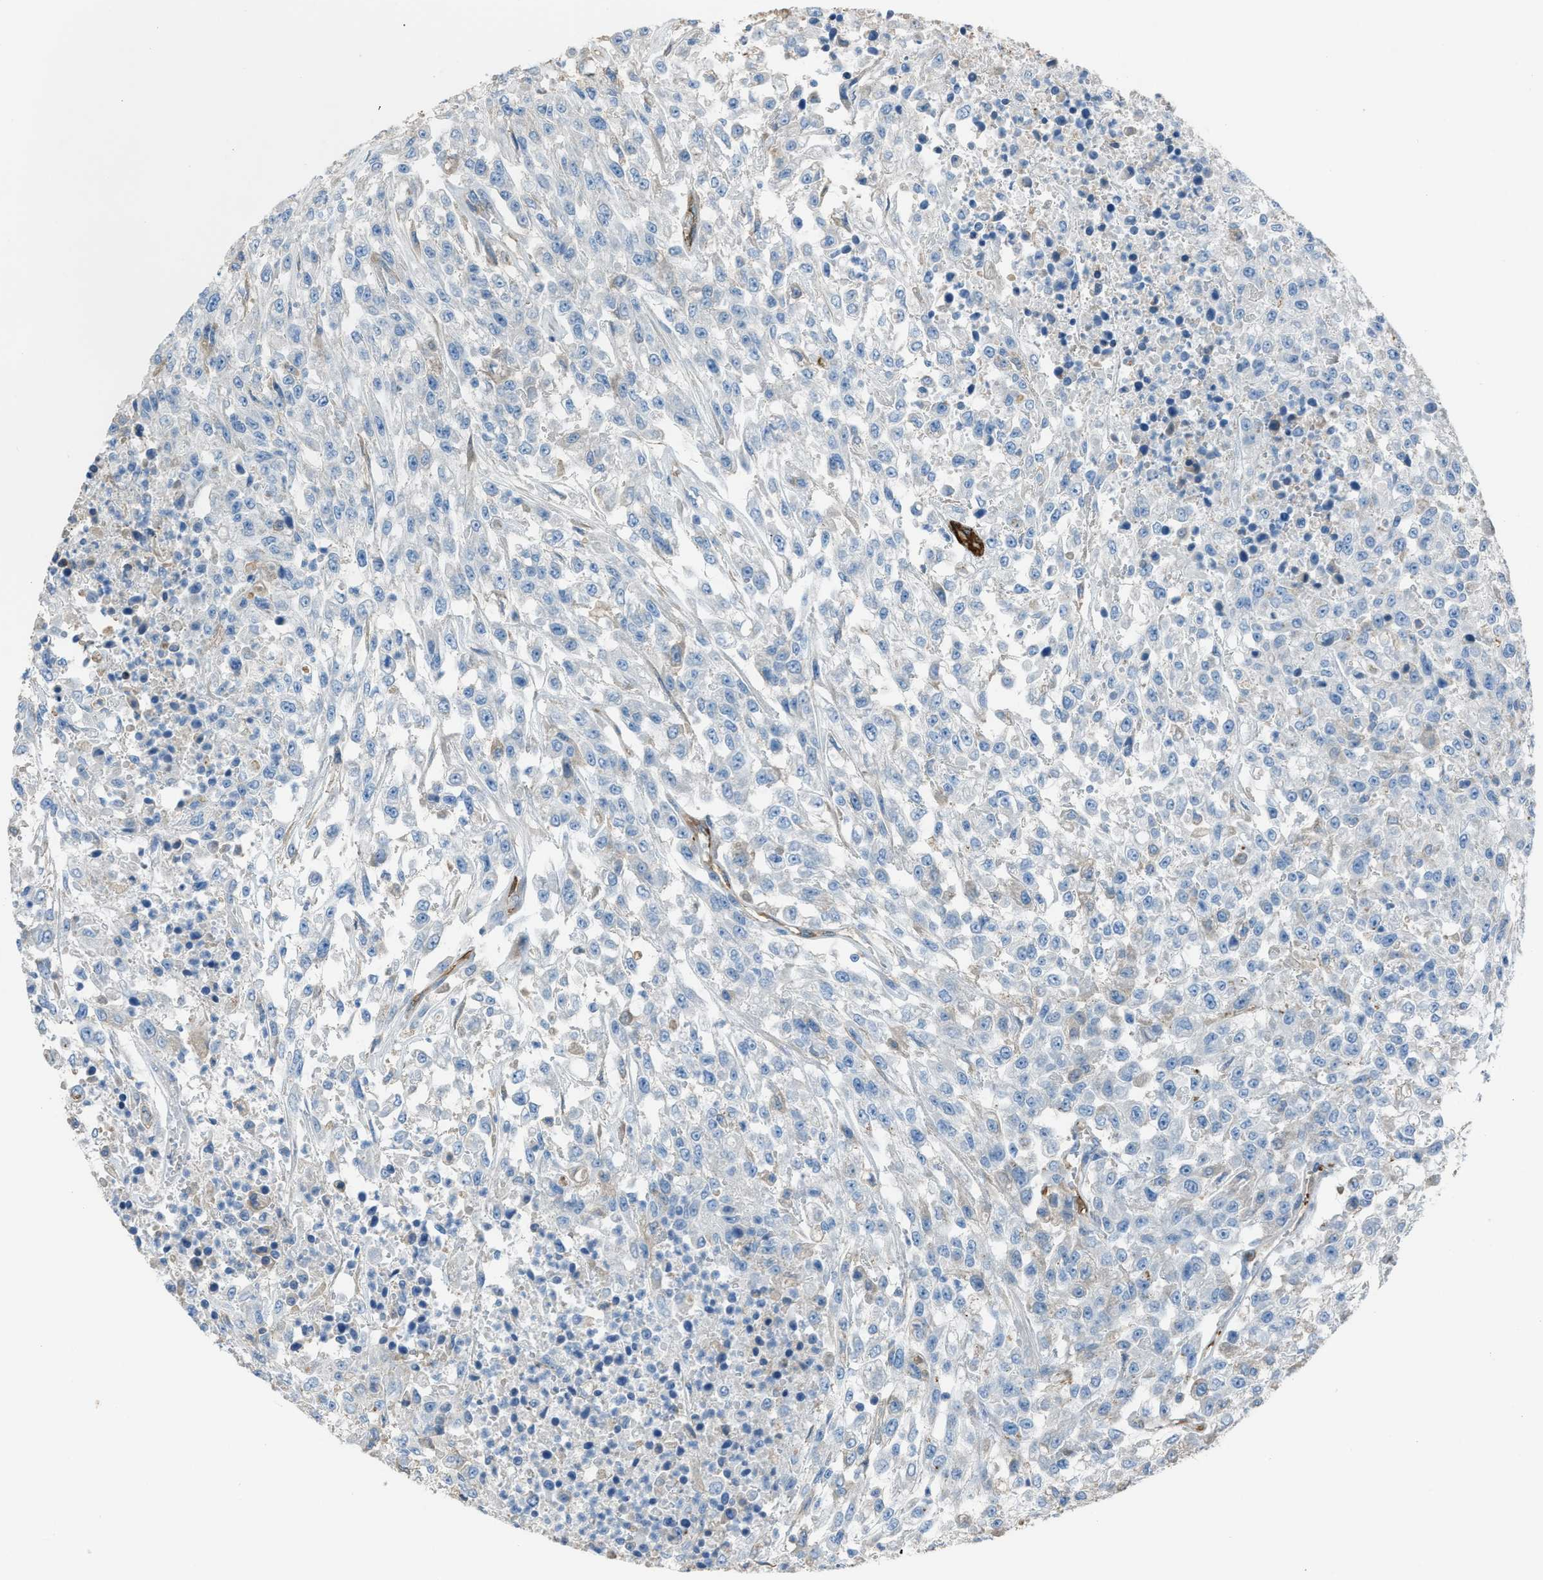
{"staining": {"intensity": "negative", "quantity": "none", "location": "none"}, "tissue": "urothelial cancer", "cell_type": "Tumor cells", "image_type": "cancer", "snomed": [{"axis": "morphology", "description": "Urothelial carcinoma, High grade"}, {"axis": "topography", "description": "Urinary bladder"}], "caption": "There is no significant expression in tumor cells of urothelial cancer.", "gene": "SLC22A15", "patient": {"sex": "male", "age": 46}}